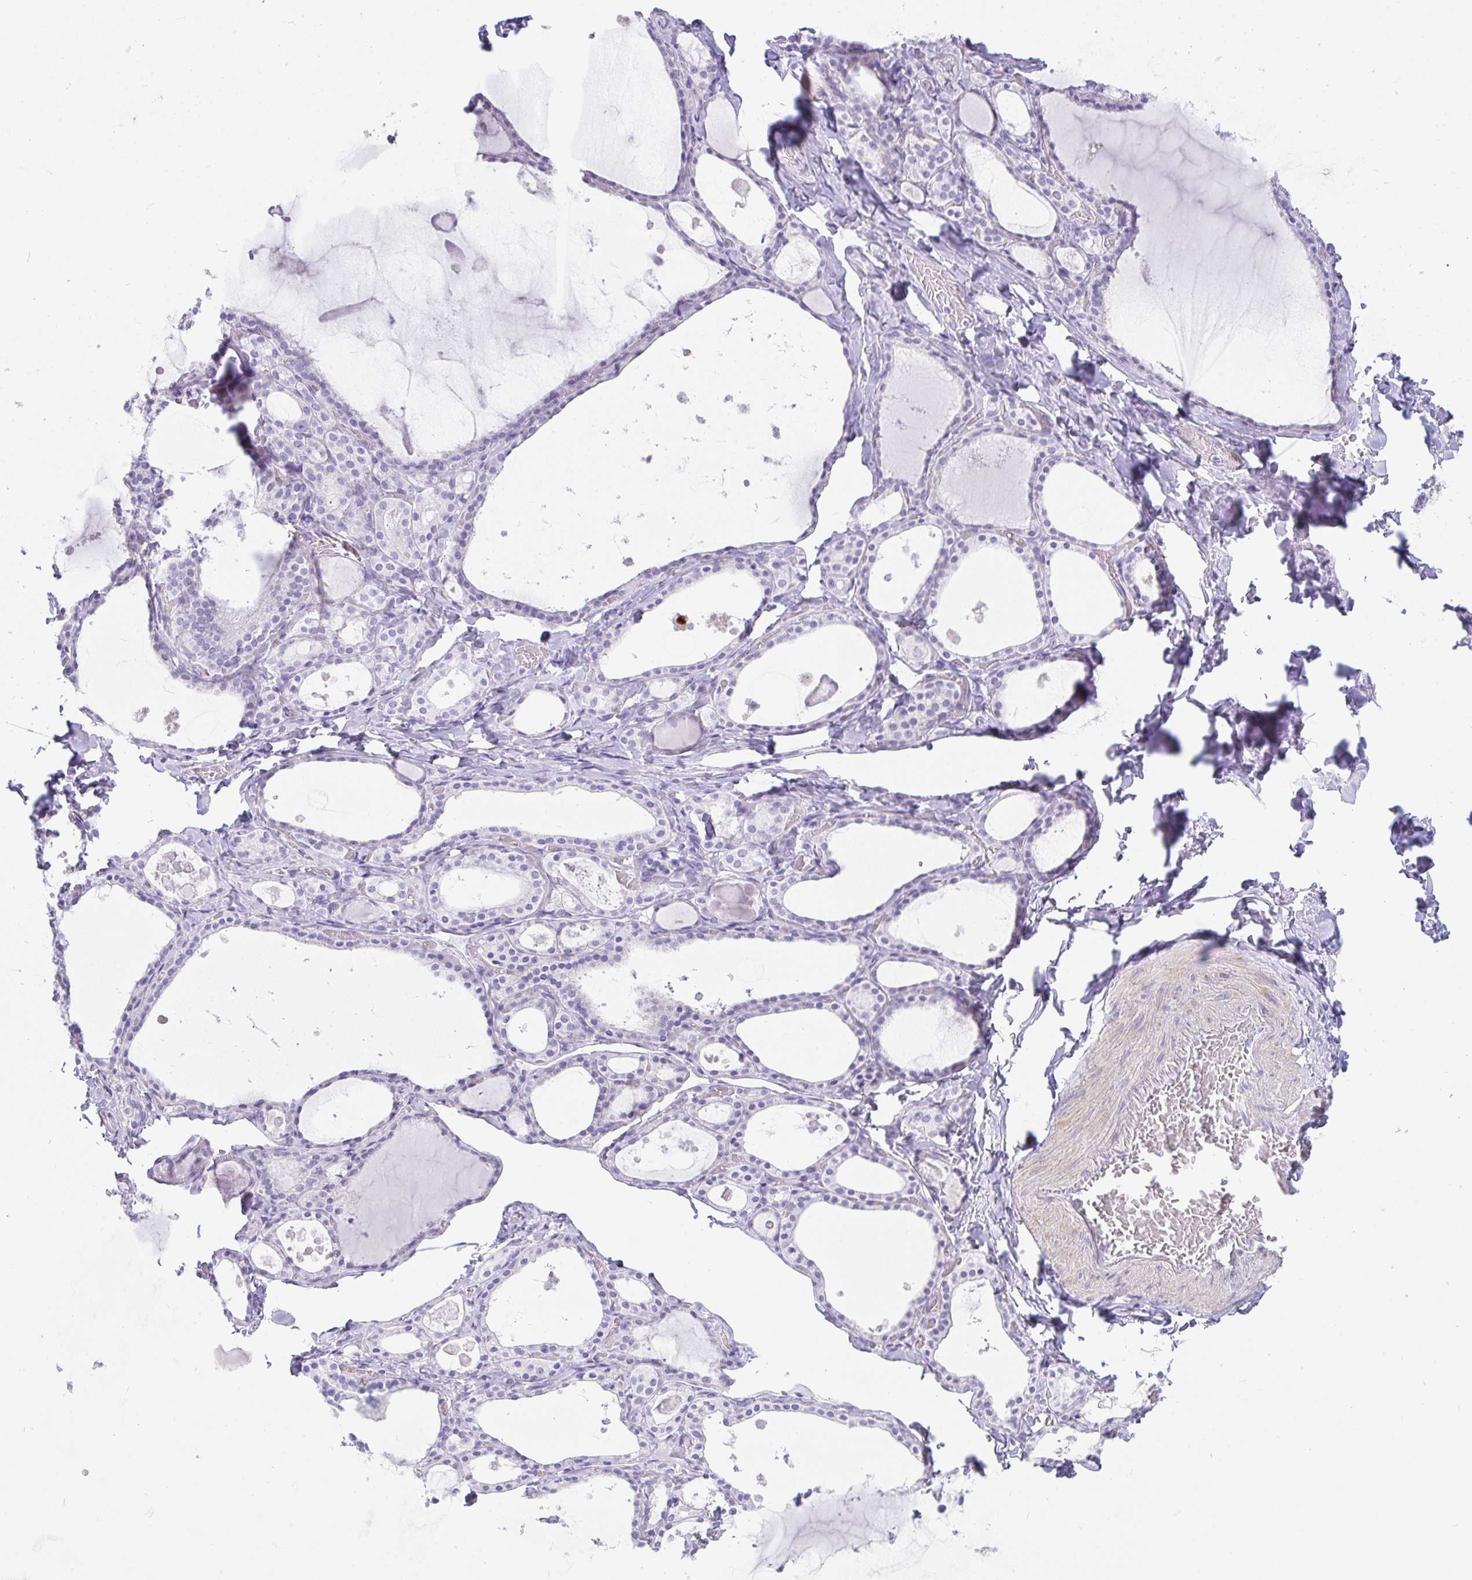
{"staining": {"intensity": "negative", "quantity": "none", "location": "none"}, "tissue": "thyroid gland", "cell_type": "Glandular cells", "image_type": "normal", "snomed": [{"axis": "morphology", "description": "Normal tissue, NOS"}, {"axis": "topography", "description": "Thyroid gland"}], "caption": "A micrograph of human thyroid gland is negative for staining in glandular cells. The staining was performed using DAB (3,3'-diaminobenzidine) to visualize the protein expression in brown, while the nuclei were stained in blue with hematoxylin (Magnification: 20x).", "gene": "PRND", "patient": {"sex": "male", "age": 56}}